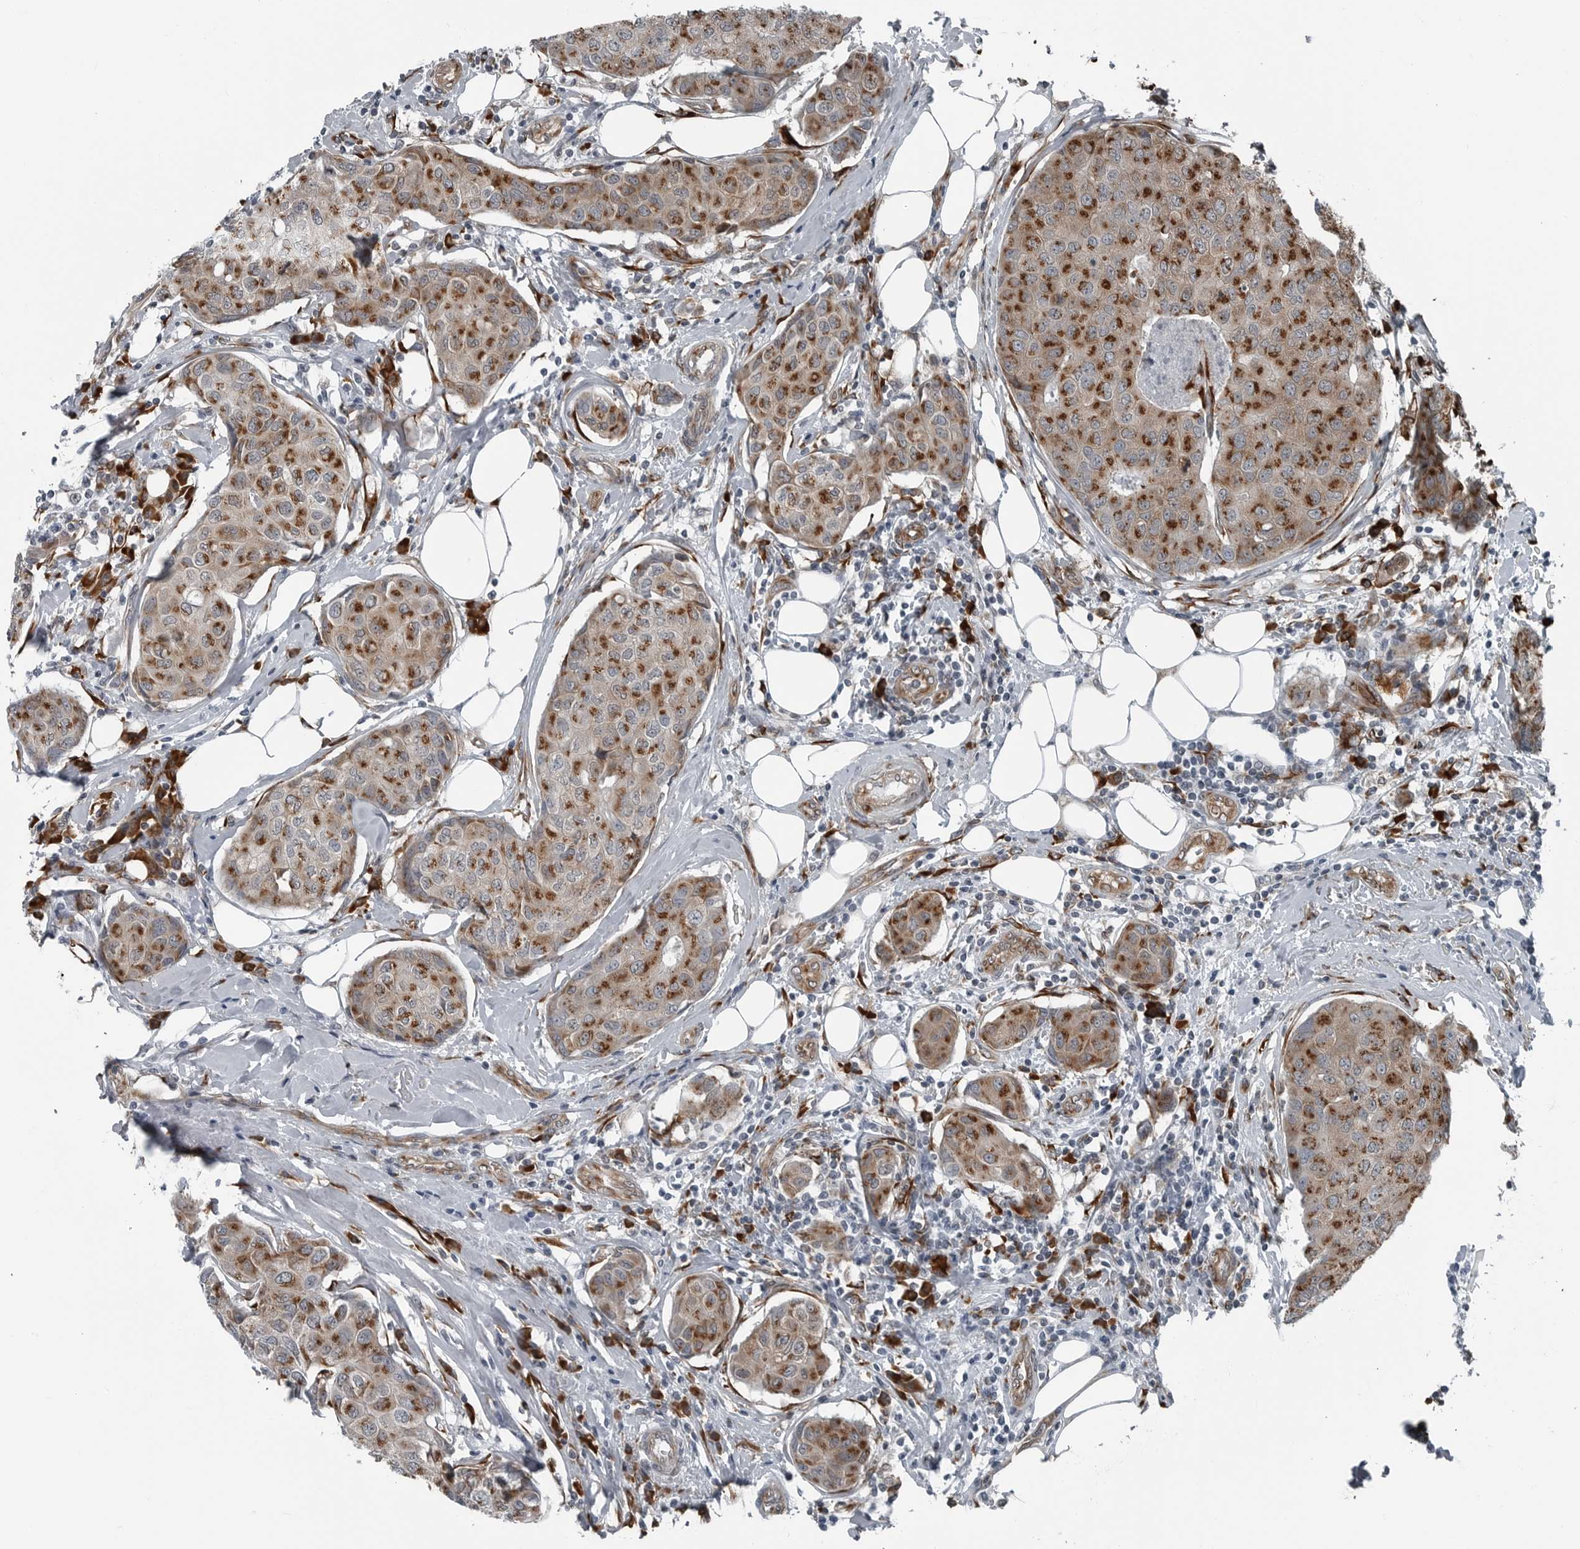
{"staining": {"intensity": "moderate", "quantity": ">75%", "location": "cytoplasmic/membranous"}, "tissue": "breast cancer", "cell_type": "Tumor cells", "image_type": "cancer", "snomed": [{"axis": "morphology", "description": "Duct carcinoma"}, {"axis": "topography", "description": "Breast"}], "caption": "A high-resolution photomicrograph shows immunohistochemistry (IHC) staining of breast cancer, which exhibits moderate cytoplasmic/membranous expression in approximately >75% of tumor cells. (DAB (3,3'-diaminobenzidine) IHC with brightfield microscopy, high magnification).", "gene": "CEP85", "patient": {"sex": "female", "age": 80}}